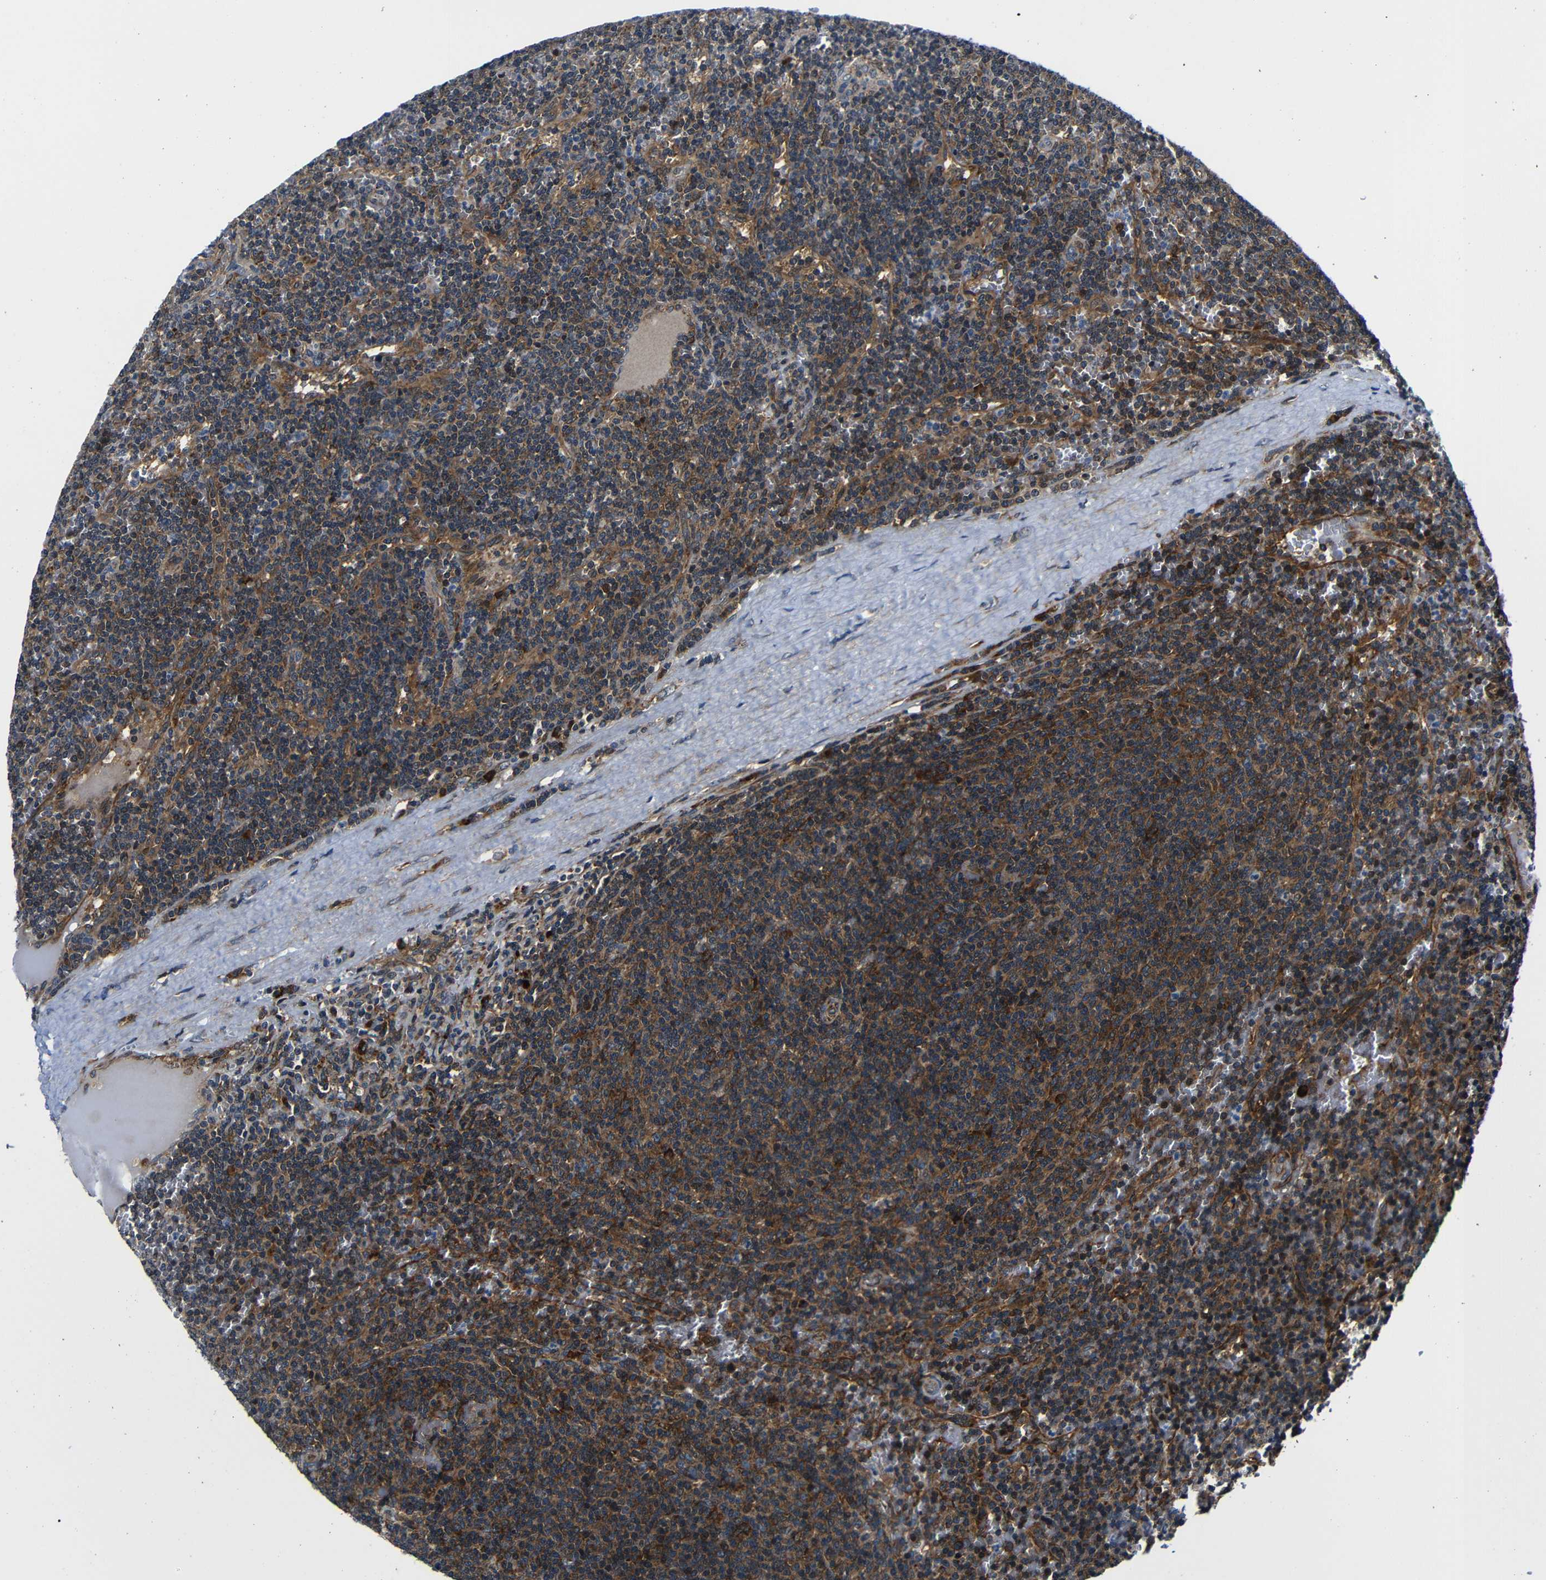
{"staining": {"intensity": "moderate", "quantity": ">75%", "location": "cytoplasmic/membranous"}, "tissue": "lymphoma", "cell_type": "Tumor cells", "image_type": "cancer", "snomed": [{"axis": "morphology", "description": "Malignant lymphoma, non-Hodgkin's type, Low grade"}, {"axis": "topography", "description": "Spleen"}], "caption": "Lymphoma stained with immunohistochemistry (IHC) shows moderate cytoplasmic/membranous positivity in about >75% of tumor cells.", "gene": "ABCE1", "patient": {"sex": "female", "age": 50}}